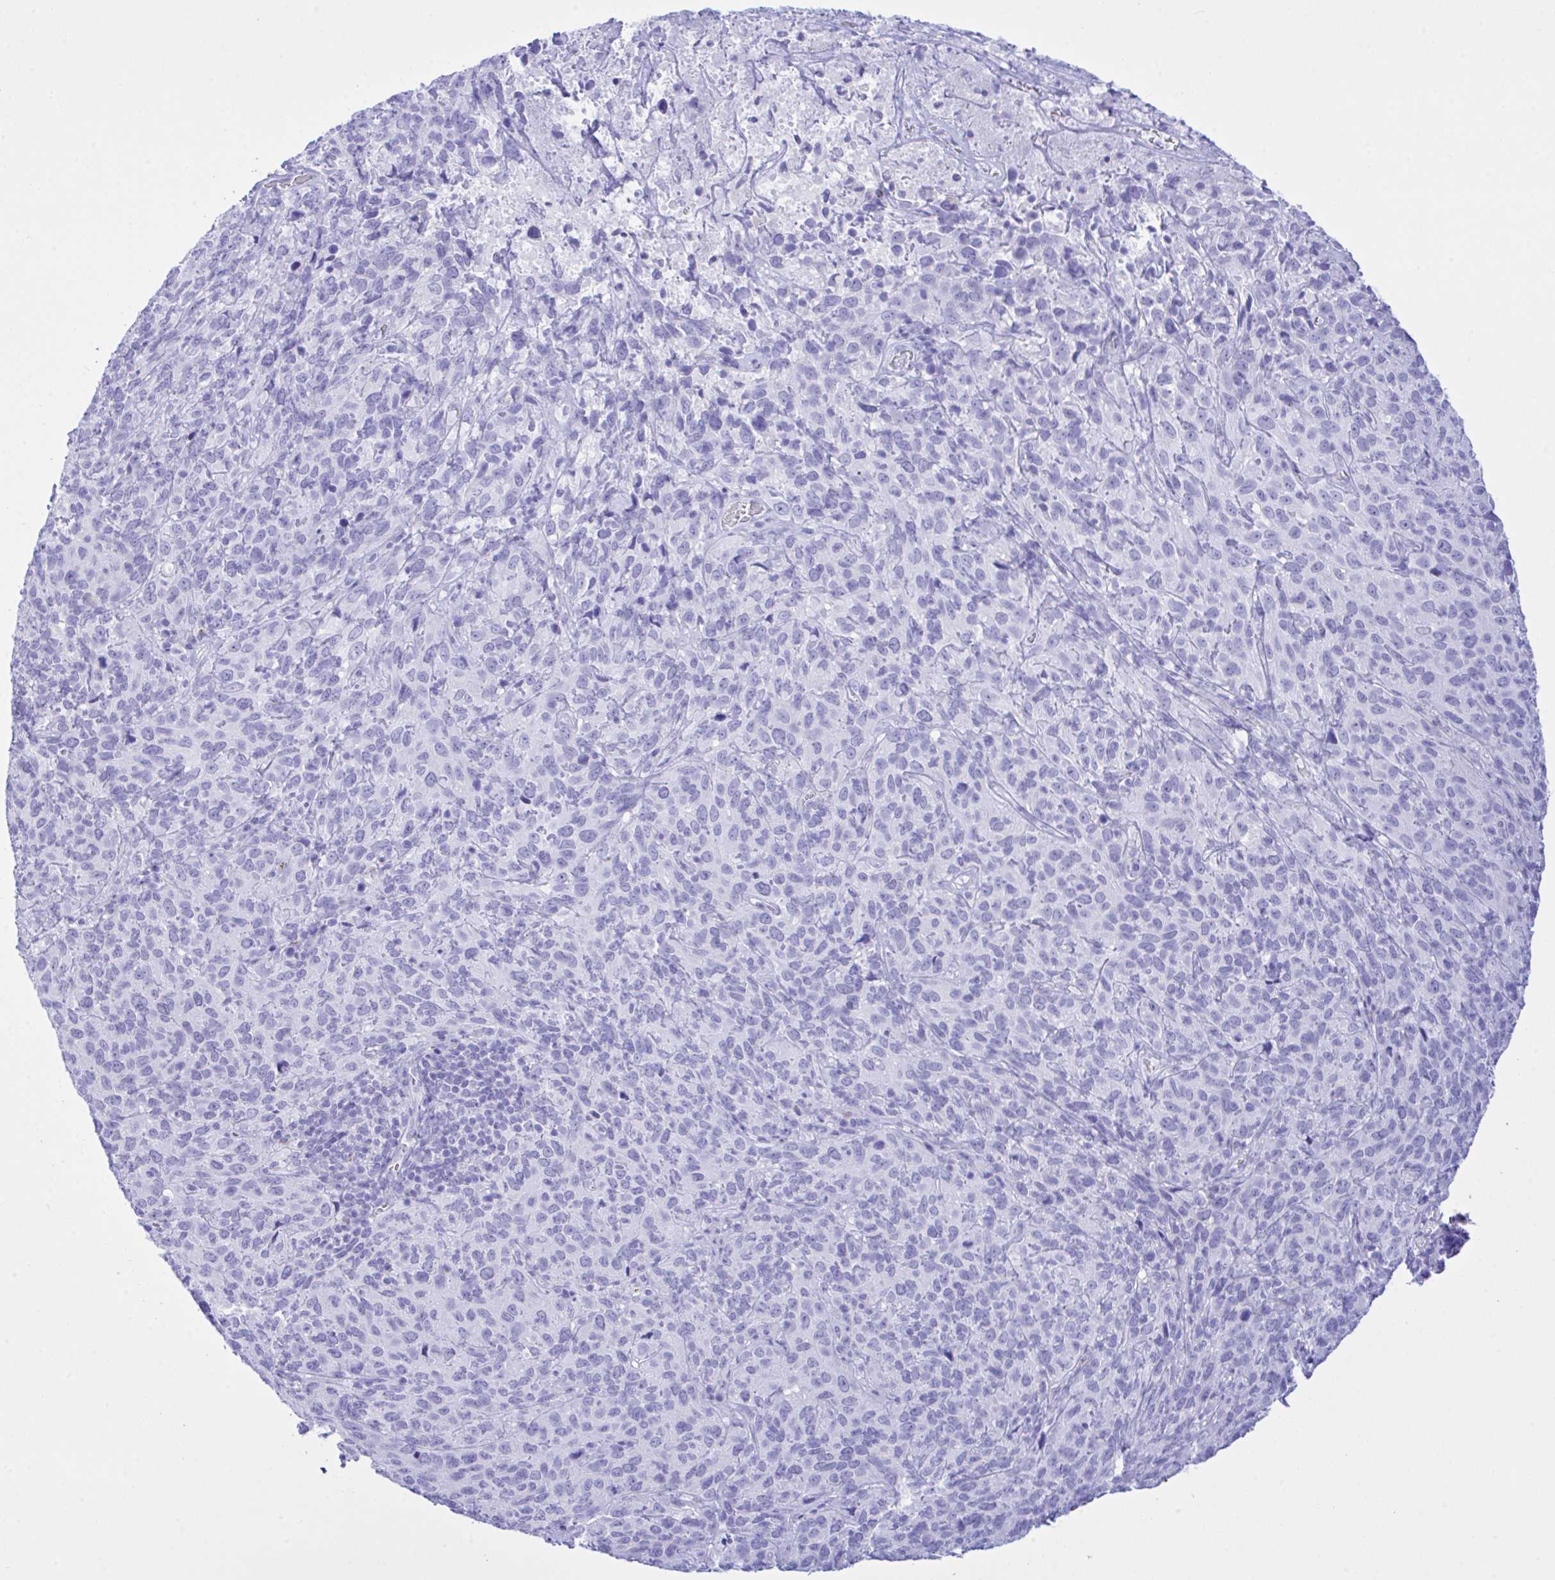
{"staining": {"intensity": "negative", "quantity": "none", "location": "none"}, "tissue": "cervical cancer", "cell_type": "Tumor cells", "image_type": "cancer", "snomed": [{"axis": "morphology", "description": "Squamous cell carcinoma, NOS"}, {"axis": "topography", "description": "Cervix"}], "caption": "Immunohistochemistry of human cervical cancer (squamous cell carcinoma) shows no expression in tumor cells.", "gene": "SELENOV", "patient": {"sex": "female", "age": 51}}